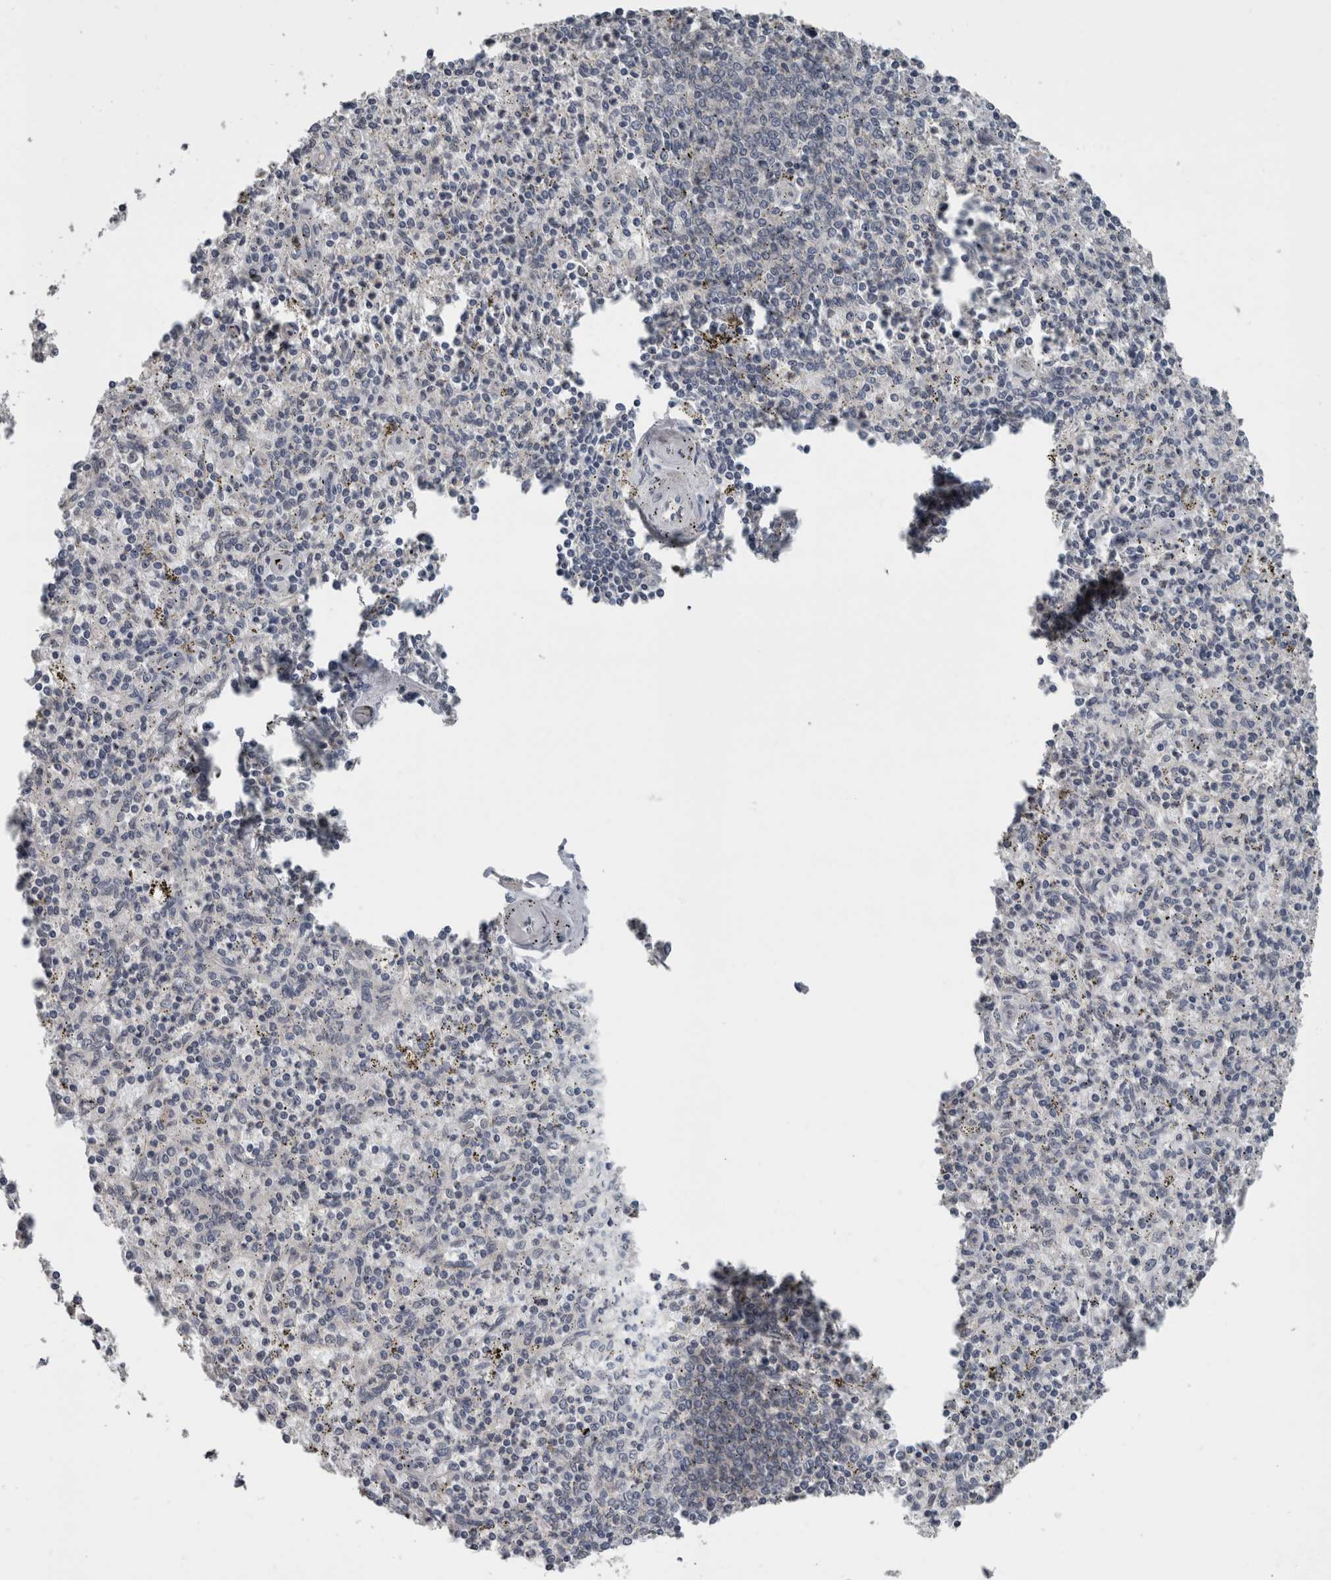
{"staining": {"intensity": "negative", "quantity": "none", "location": "none"}, "tissue": "spleen", "cell_type": "Cells in red pulp", "image_type": "normal", "snomed": [{"axis": "morphology", "description": "Normal tissue, NOS"}, {"axis": "topography", "description": "Spleen"}], "caption": "High power microscopy image of an IHC image of benign spleen, revealing no significant positivity in cells in red pulp. Nuclei are stained in blue.", "gene": "ZBTB21", "patient": {"sex": "male", "age": 72}}